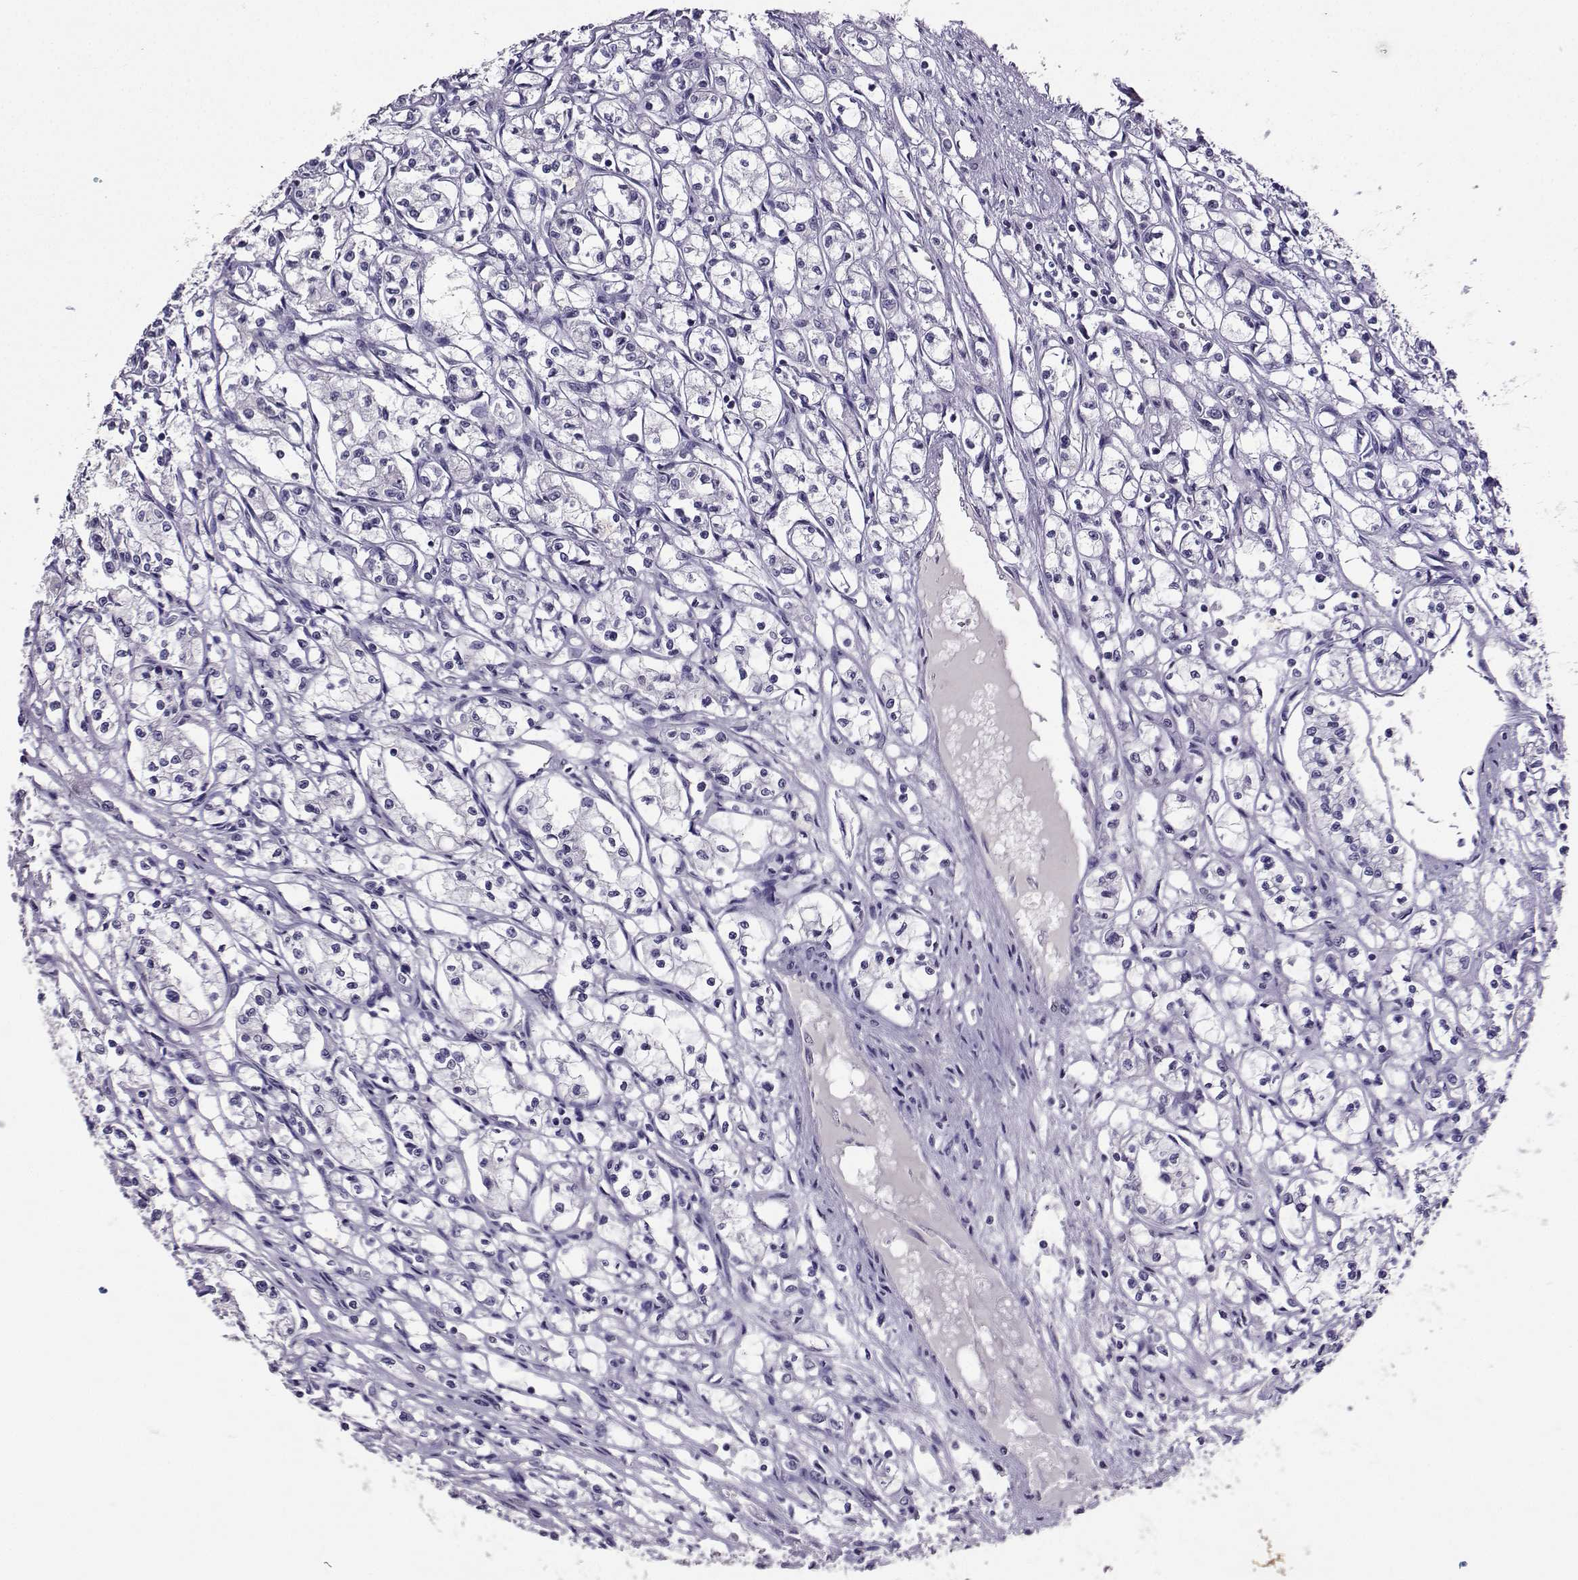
{"staining": {"intensity": "negative", "quantity": "none", "location": "none"}, "tissue": "renal cancer", "cell_type": "Tumor cells", "image_type": "cancer", "snomed": [{"axis": "morphology", "description": "Adenocarcinoma, NOS"}, {"axis": "topography", "description": "Kidney"}], "caption": "Tumor cells show no significant expression in renal cancer.", "gene": "SPAG11B", "patient": {"sex": "male", "age": 56}}